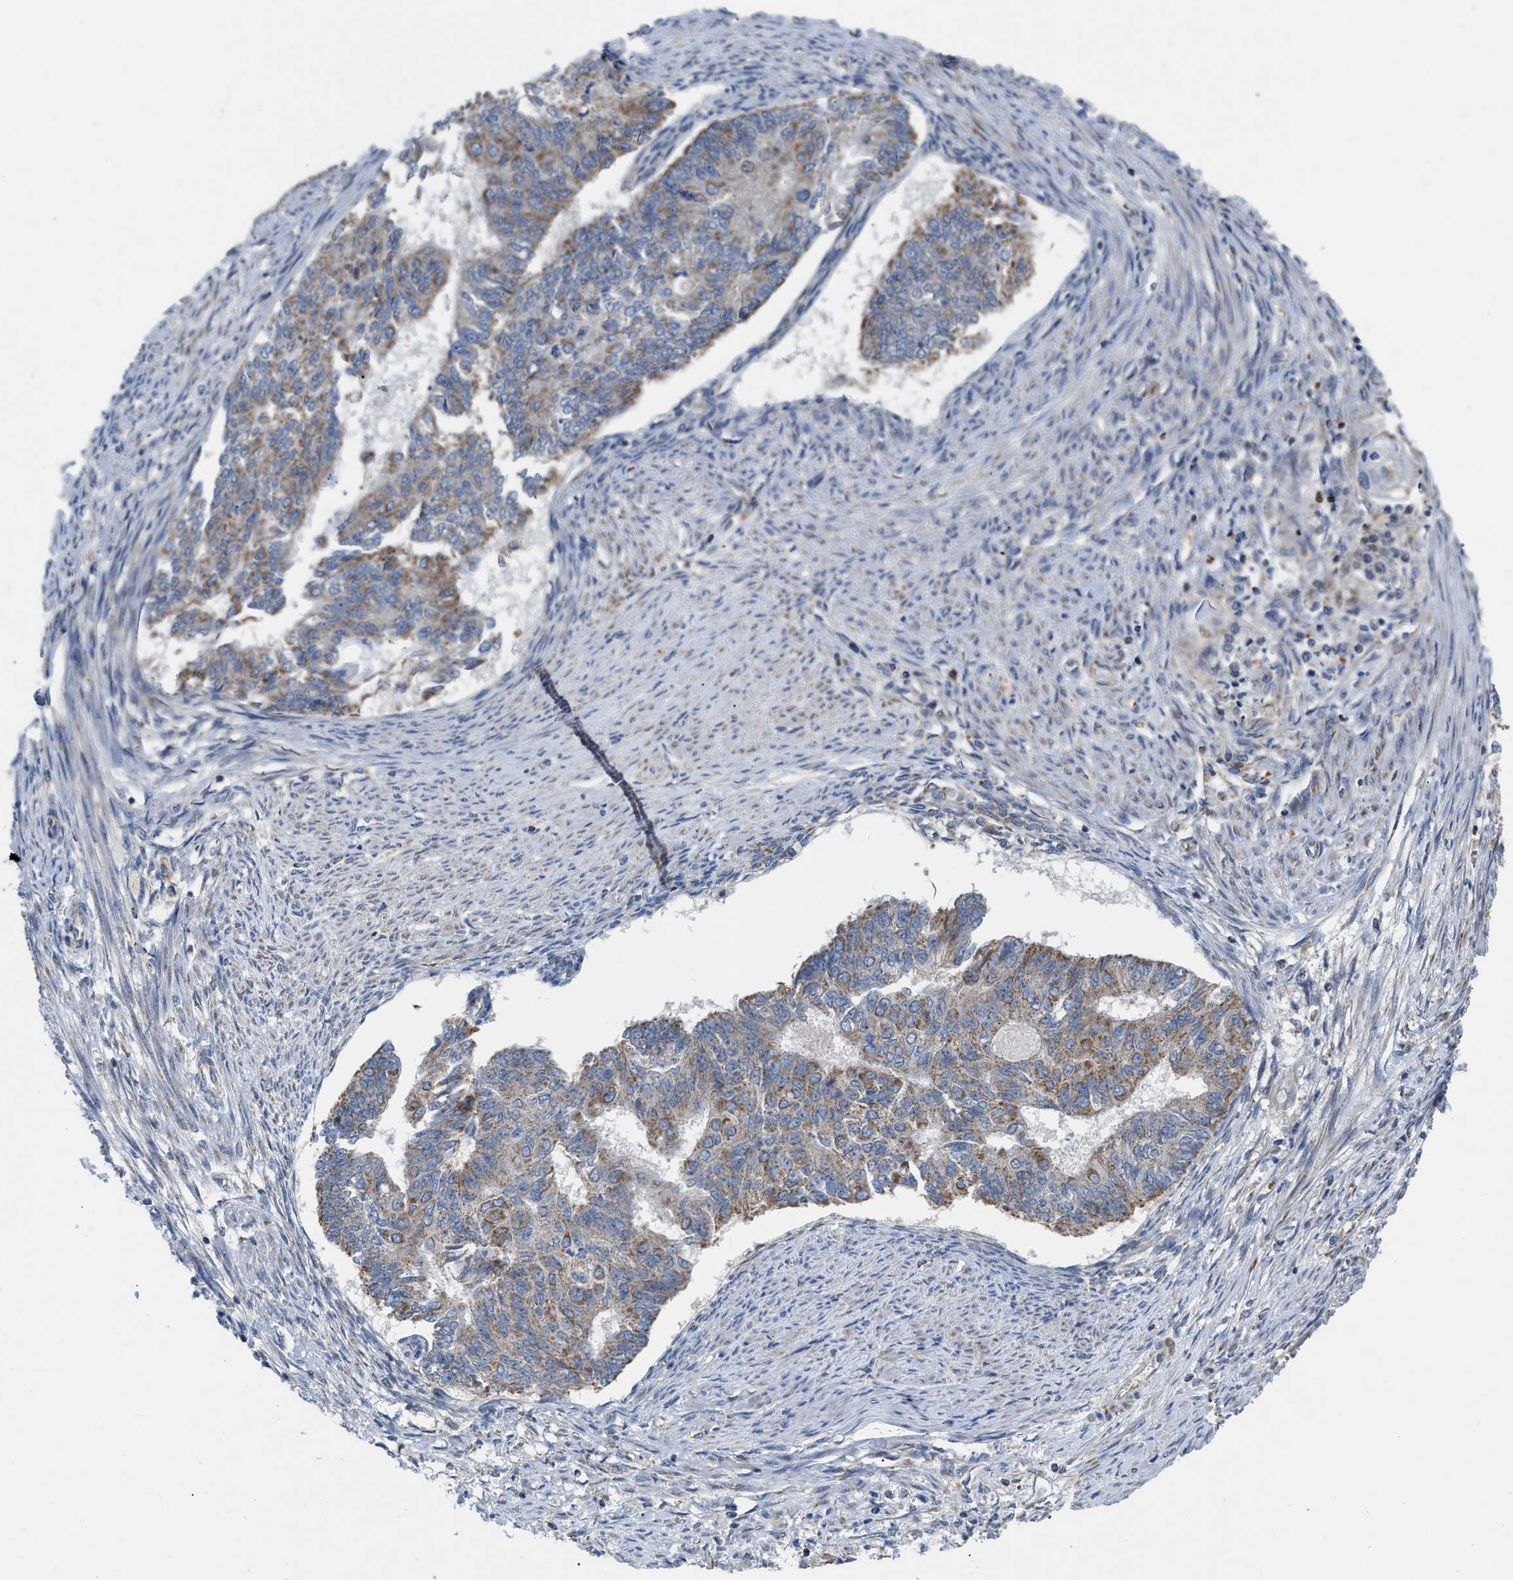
{"staining": {"intensity": "weak", "quantity": ">75%", "location": "cytoplasmic/membranous"}, "tissue": "endometrial cancer", "cell_type": "Tumor cells", "image_type": "cancer", "snomed": [{"axis": "morphology", "description": "Adenocarcinoma, NOS"}, {"axis": "topography", "description": "Endometrium"}], "caption": "IHC micrograph of neoplastic tissue: endometrial adenocarcinoma stained using IHC exhibits low levels of weak protein expression localized specifically in the cytoplasmic/membranous of tumor cells, appearing as a cytoplasmic/membranous brown color.", "gene": "DDX56", "patient": {"sex": "female", "age": 32}}